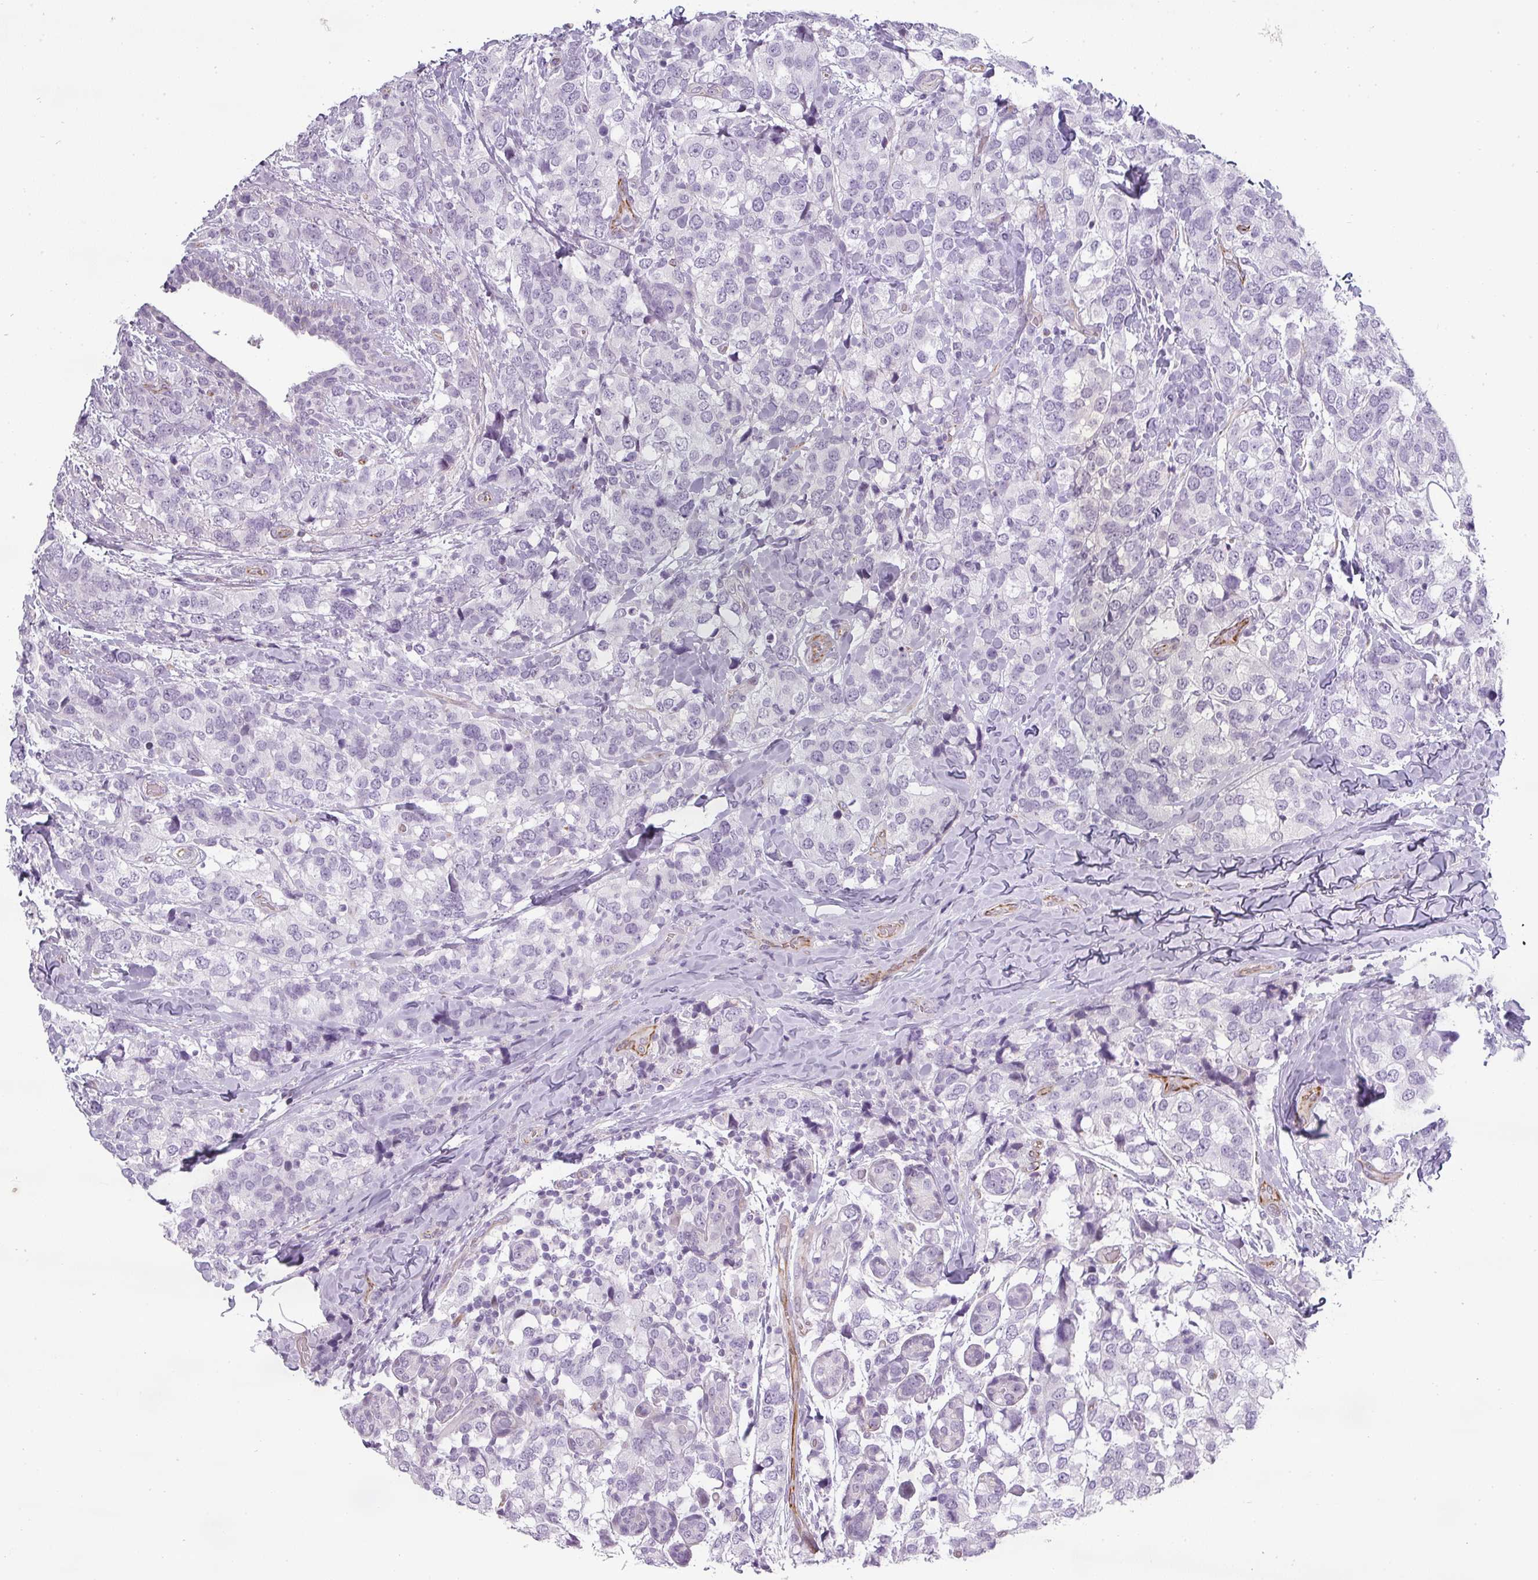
{"staining": {"intensity": "negative", "quantity": "none", "location": "none"}, "tissue": "breast cancer", "cell_type": "Tumor cells", "image_type": "cancer", "snomed": [{"axis": "morphology", "description": "Lobular carcinoma"}, {"axis": "topography", "description": "Breast"}], "caption": "This is an immunohistochemistry histopathology image of lobular carcinoma (breast). There is no staining in tumor cells.", "gene": "CHRDL1", "patient": {"sex": "female", "age": 59}}